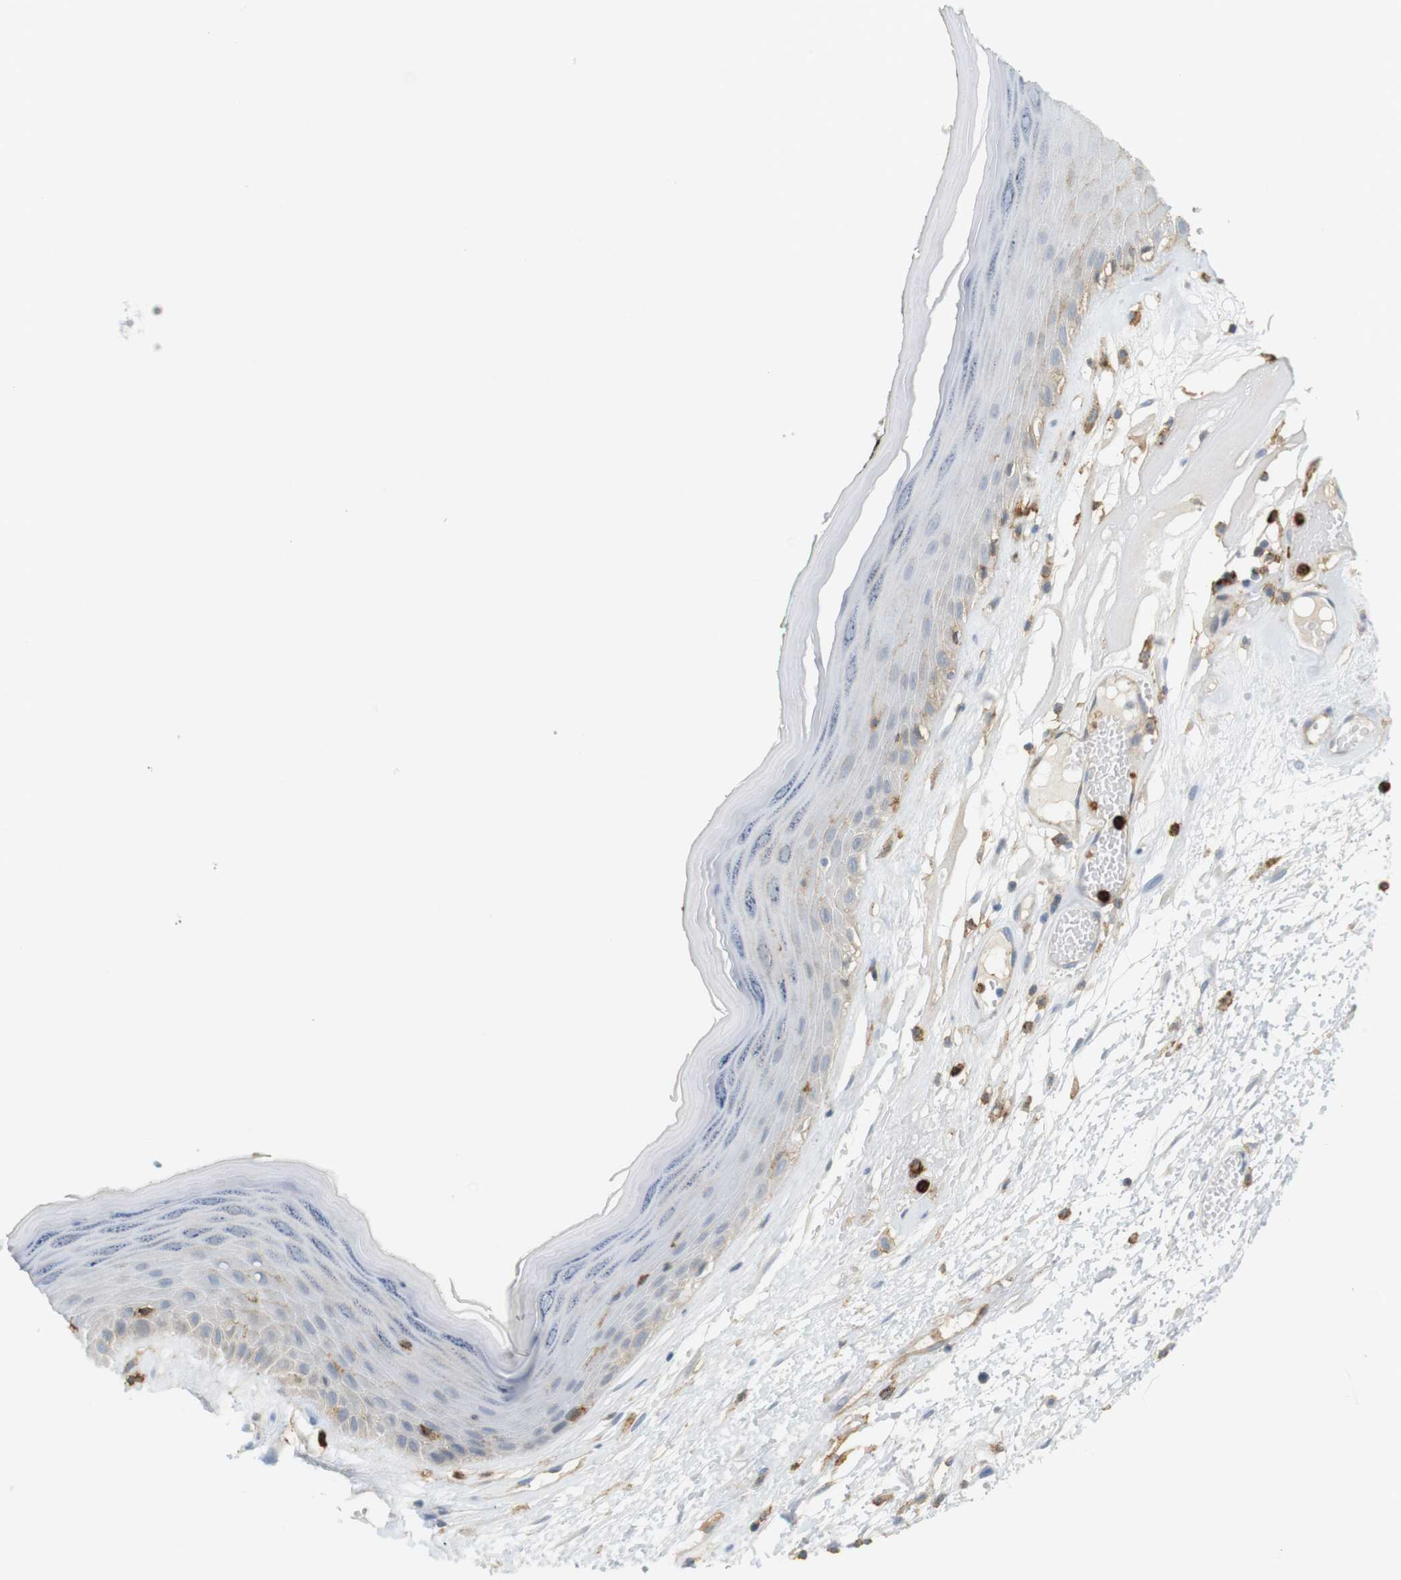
{"staining": {"intensity": "moderate", "quantity": "<25%", "location": "cytoplasmic/membranous"}, "tissue": "skin", "cell_type": "Epidermal cells", "image_type": "normal", "snomed": [{"axis": "morphology", "description": "Normal tissue, NOS"}, {"axis": "morphology", "description": "Inflammation, NOS"}, {"axis": "topography", "description": "Vulva"}], "caption": "Brown immunohistochemical staining in unremarkable human skin shows moderate cytoplasmic/membranous positivity in approximately <25% of epidermal cells. (DAB IHC, brown staining for protein, blue staining for nuclei).", "gene": "SIRPA", "patient": {"sex": "female", "age": 84}}